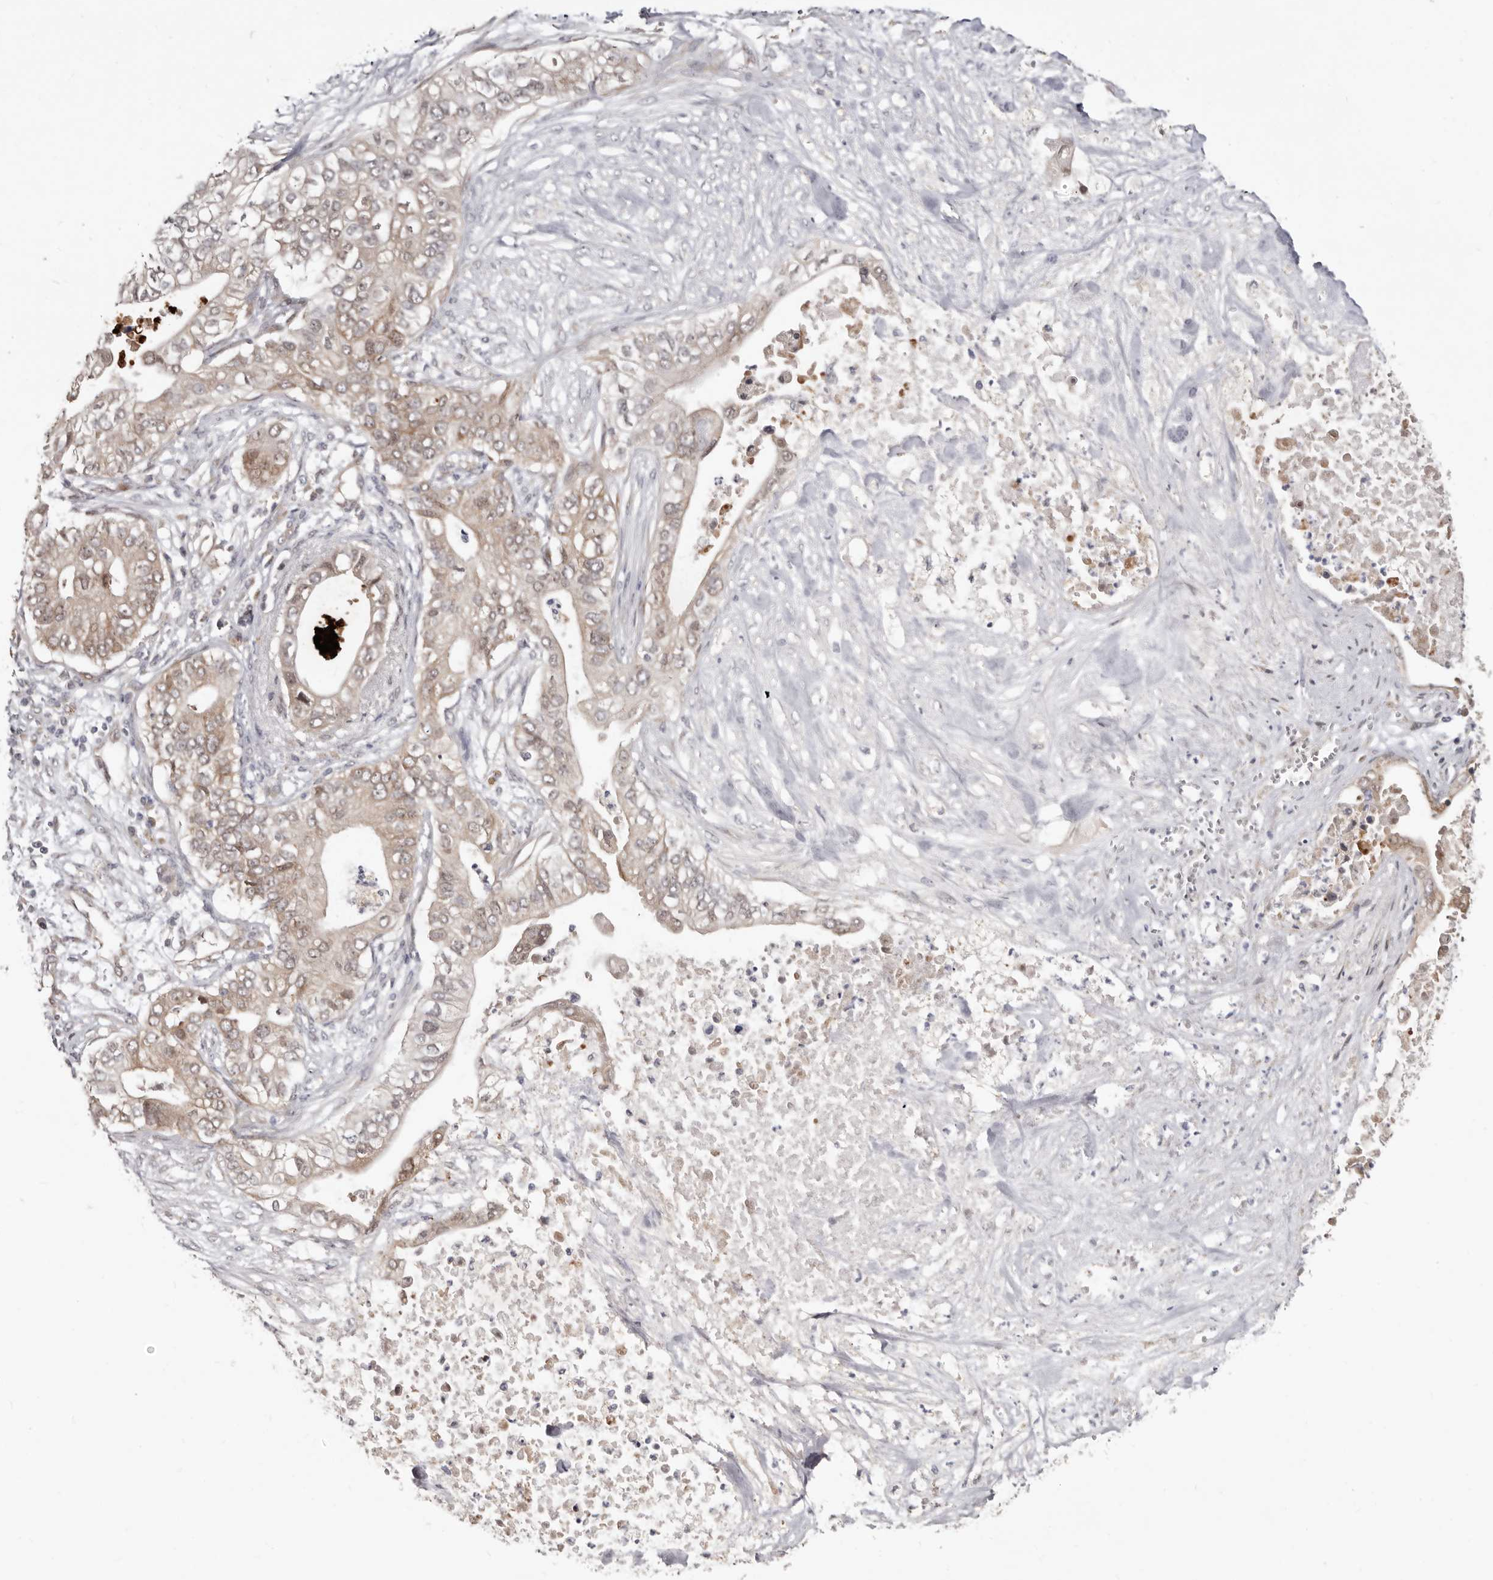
{"staining": {"intensity": "weak", "quantity": ">75%", "location": "cytoplasmic/membranous"}, "tissue": "pancreatic cancer", "cell_type": "Tumor cells", "image_type": "cancer", "snomed": [{"axis": "morphology", "description": "Adenocarcinoma, NOS"}, {"axis": "topography", "description": "Pancreas"}], "caption": "Protein staining reveals weak cytoplasmic/membranous expression in approximately >75% of tumor cells in adenocarcinoma (pancreatic).", "gene": "SBDS", "patient": {"sex": "female", "age": 78}}